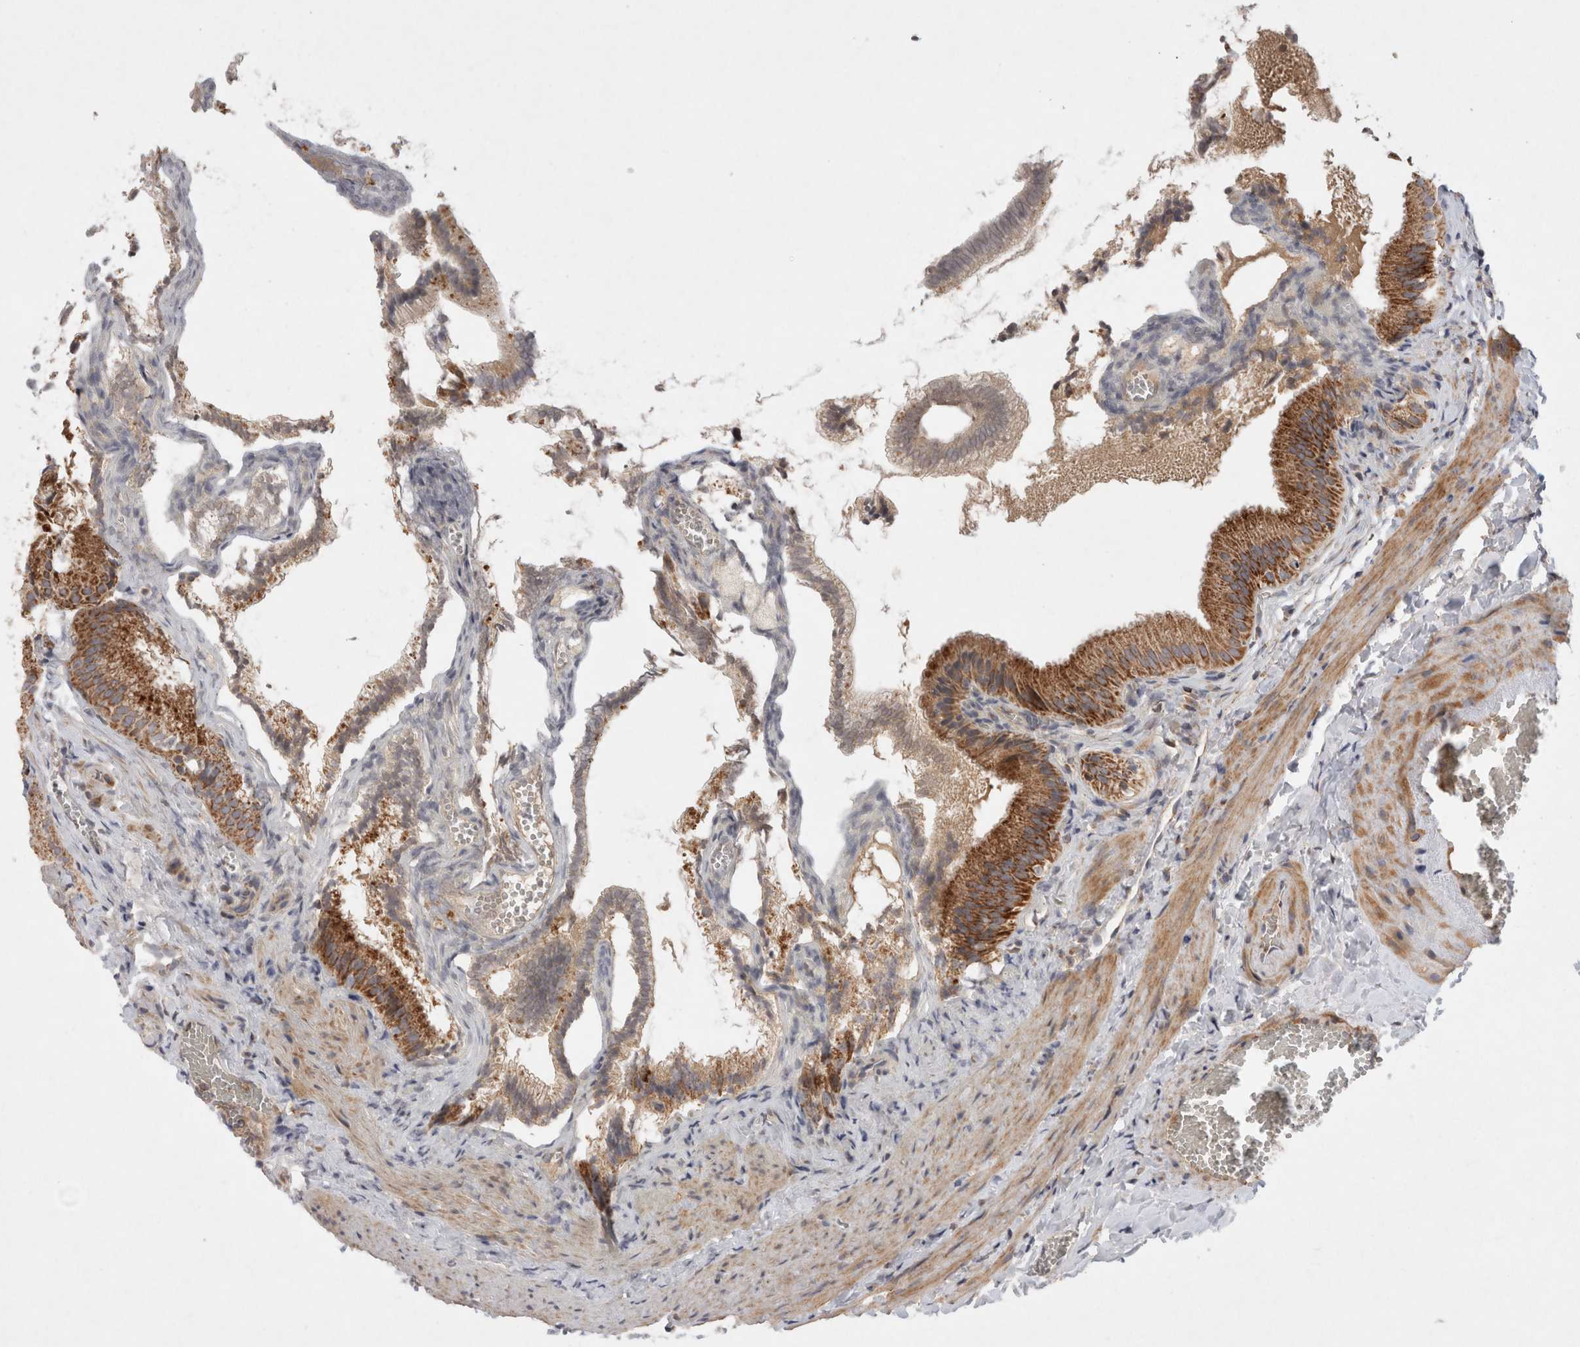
{"staining": {"intensity": "strong", "quantity": ">75%", "location": "cytoplasmic/membranous"}, "tissue": "gallbladder", "cell_type": "Glandular cells", "image_type": "normal", "snomed": [{"axis": "morphology", "description": "Normal tissue, NOS"}, {"axis": "topography", "description": "Gallbladder"}], "caption": "The histopathology image reveals staining of normal gallbladder, revealing strong cytoplasmic/membranous protein expression (brown color) within glandular cells.", "gene": "MRPS28", "patient": {"sex": "male", "age": 38}}